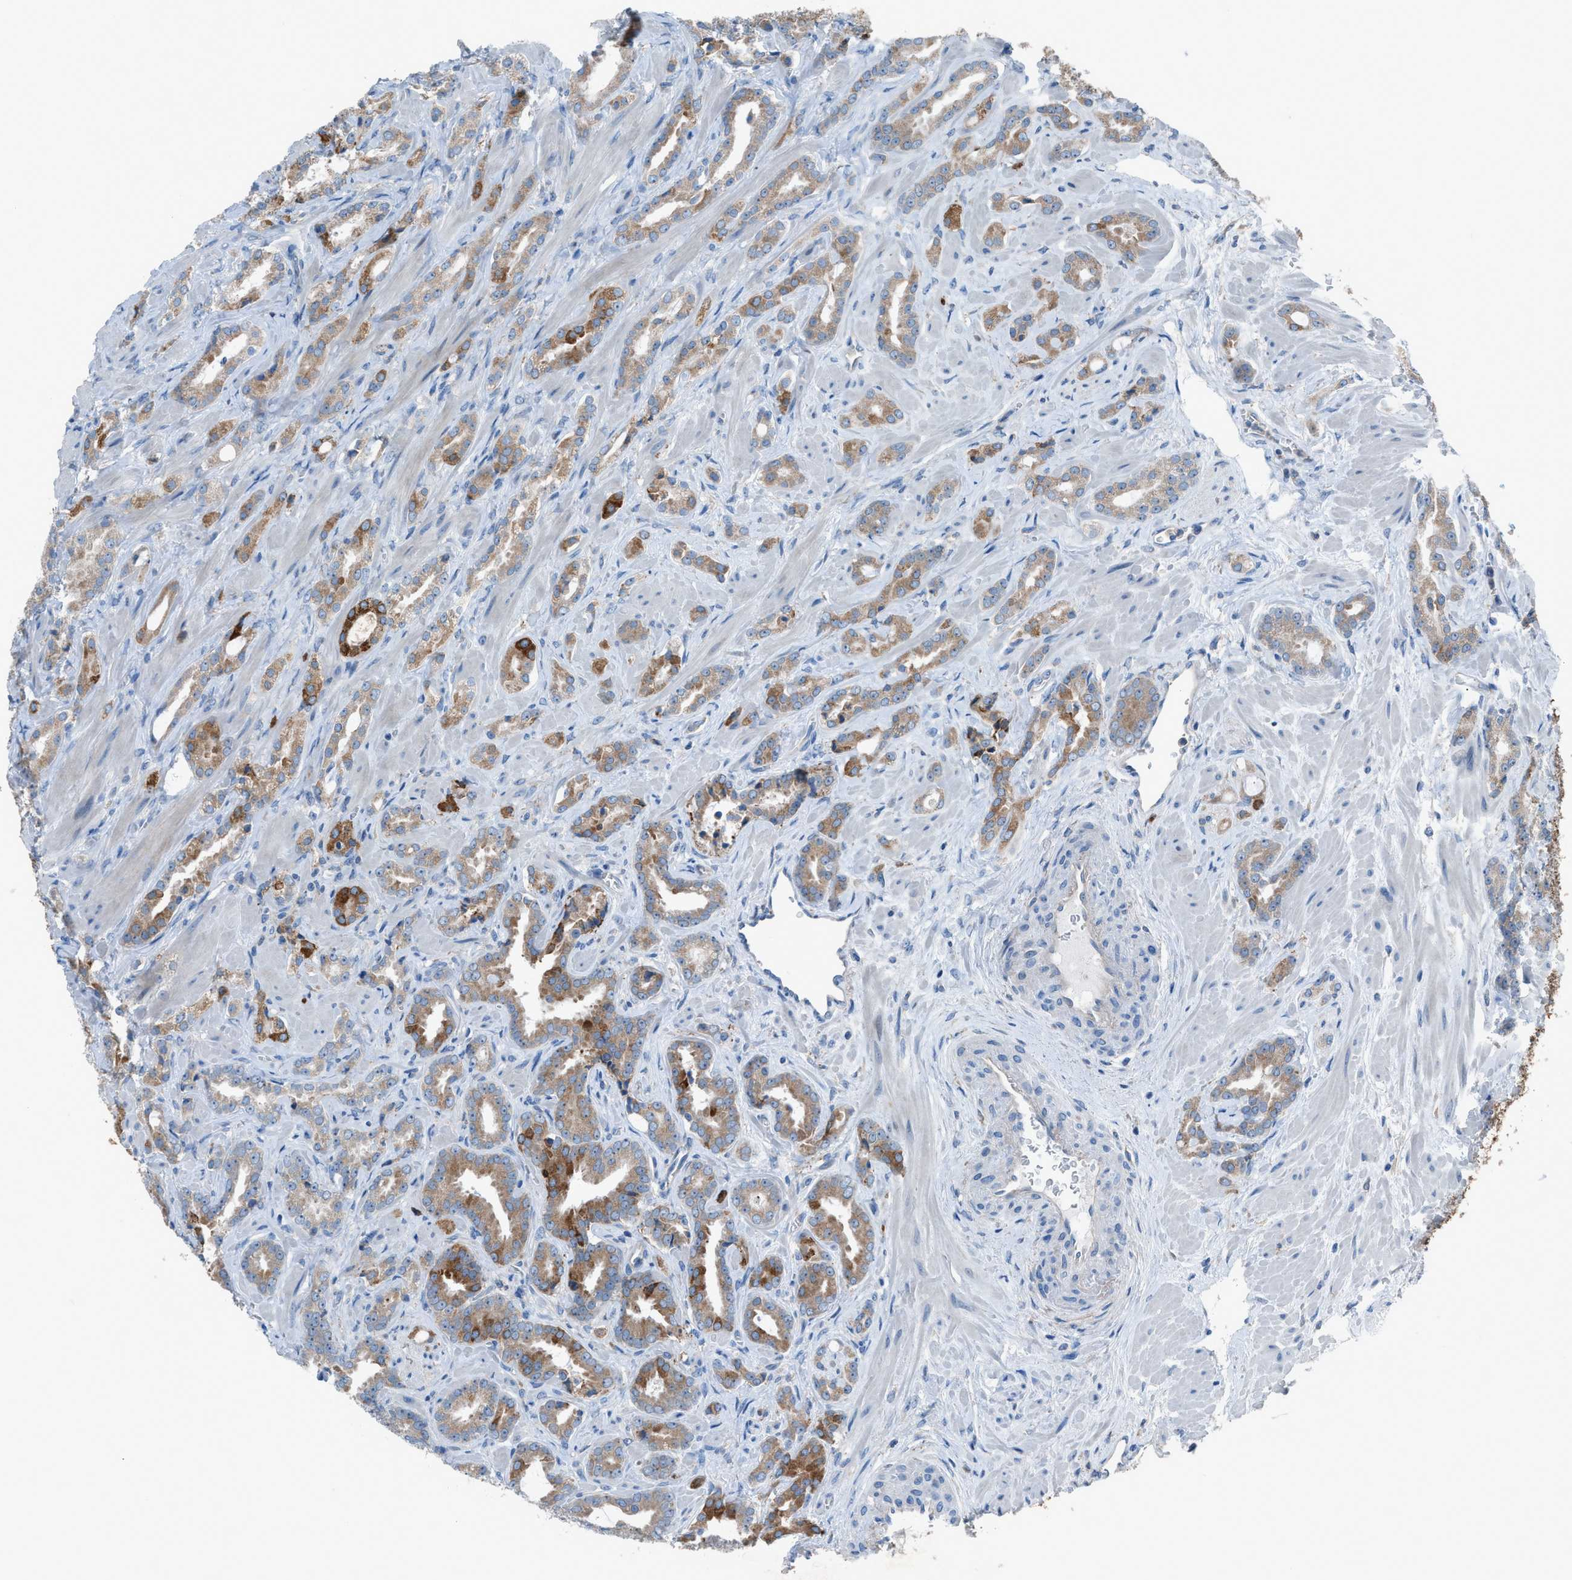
{"staining": {"intensity": "moderate", "quantity": "25%-75%", "location": "cytoplasmic/membranous"}, "tissue": "prostate cancer", "cell_type": "Tumor cells", "image_type": "cancer", "snomed": [{"axis": "morphology", "description": "Adenocarcinoma, High grade"}, {"axis": "topography", "description": "Prostate"}], "caption": "Prostate cancer stained with DAB immunohistochemistry (IHC) reveals medium levels of moderate cytoplasmic/membranous expression in approximately 25%-75% of tumor cells.", "gene": "HEG1", "patient": {"sex": "male", "age": 64}}